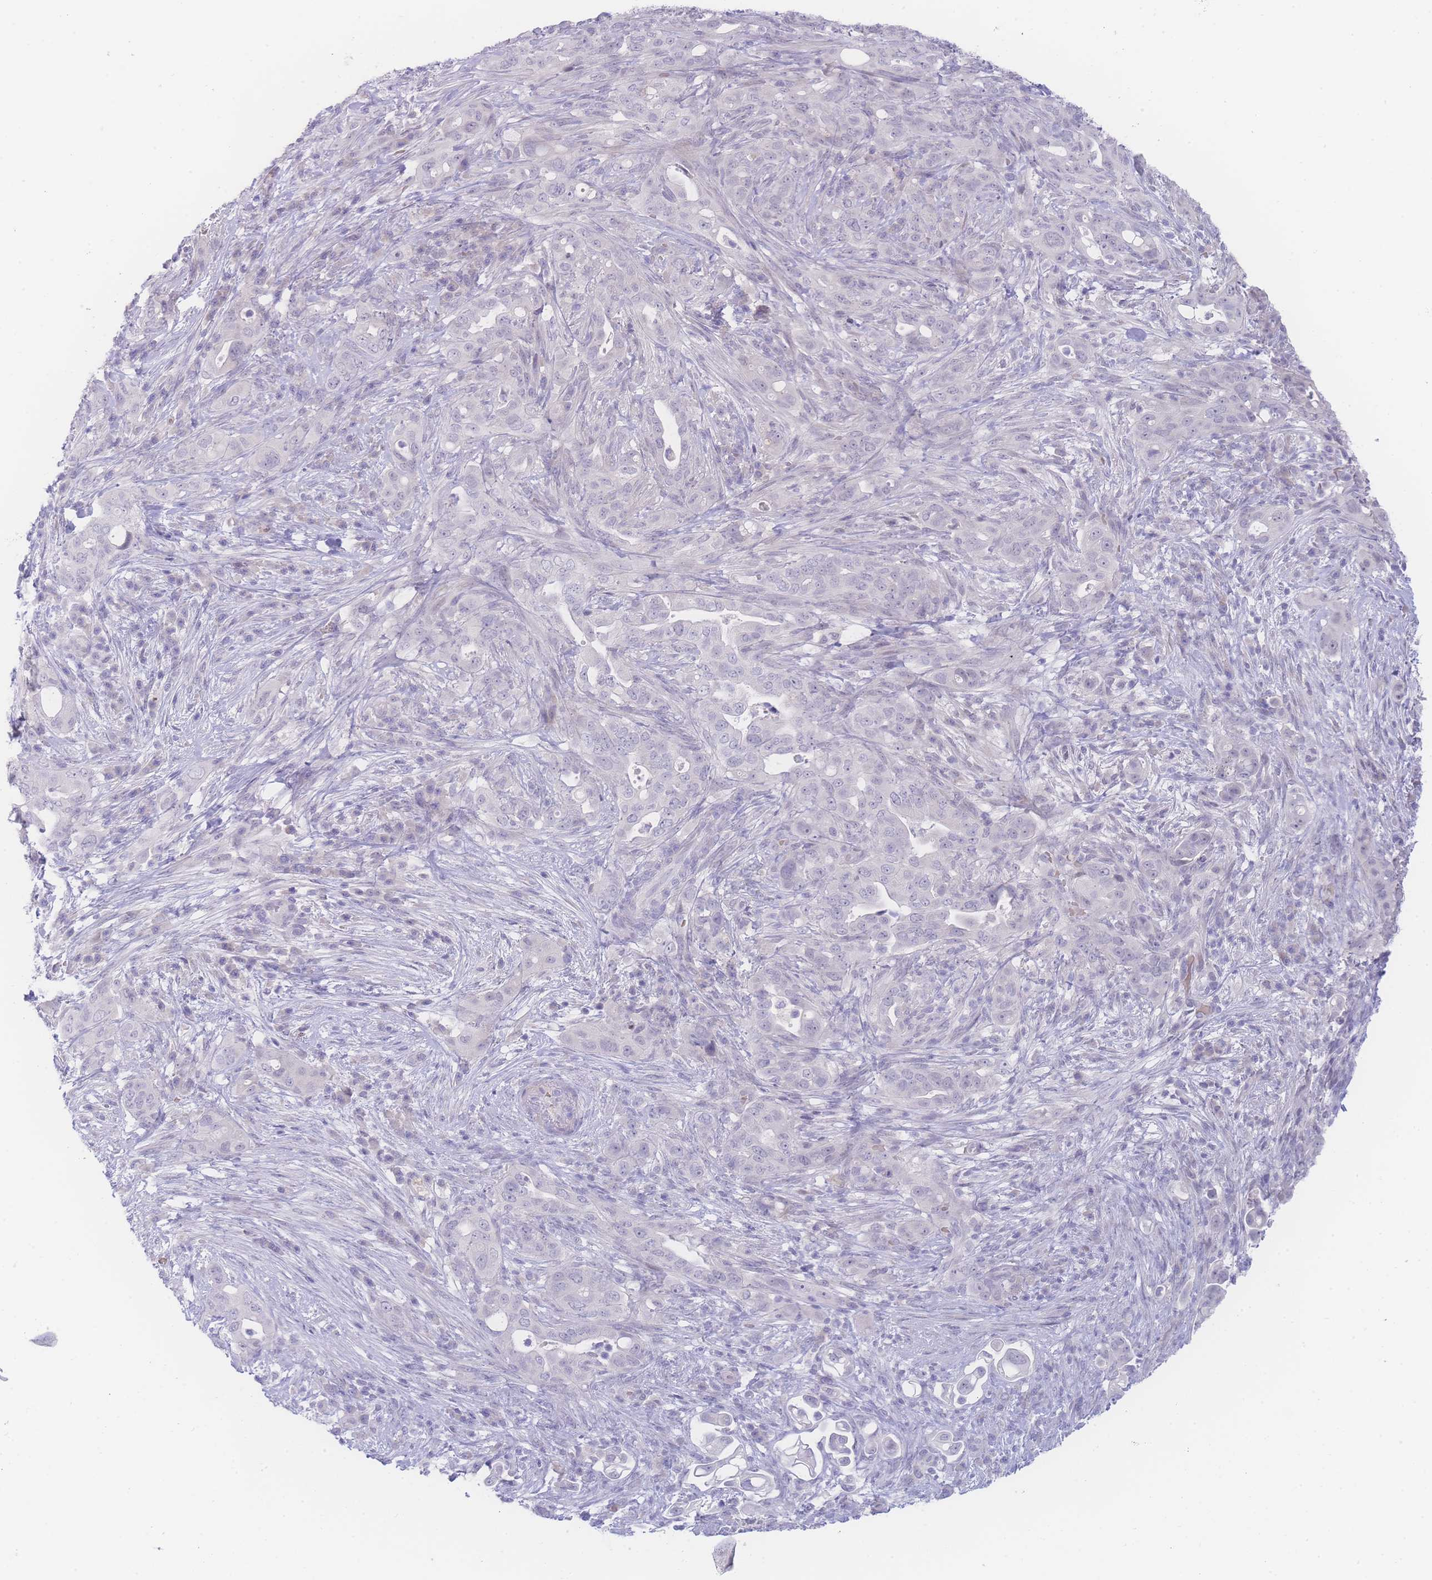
{"staining": {"intensity": "negative", "quantity": "none", "location": "none"}, "tissue": "pancreatic cancer", "cell_type": "Tumor cells", "image_type": "cancer", "snomed": [{"axis": "morphology", "description": "Normal tissue, NOS"}, {"axis": "morphology", "description": "Adenocarcinoma, NOS"}, {"axis": "topography", "description": "Lymph node"}, {"axis": "topography", "description": "Pancreas"}], "caption": "Immunohistochemistry image of neoplastic tissue: pancreatic adenocarcinoma stained with DAB reveals no significant protein staining in tumor cells.", "gene": "PRSS22", "patient": {"sex": "female", "age": 67}}